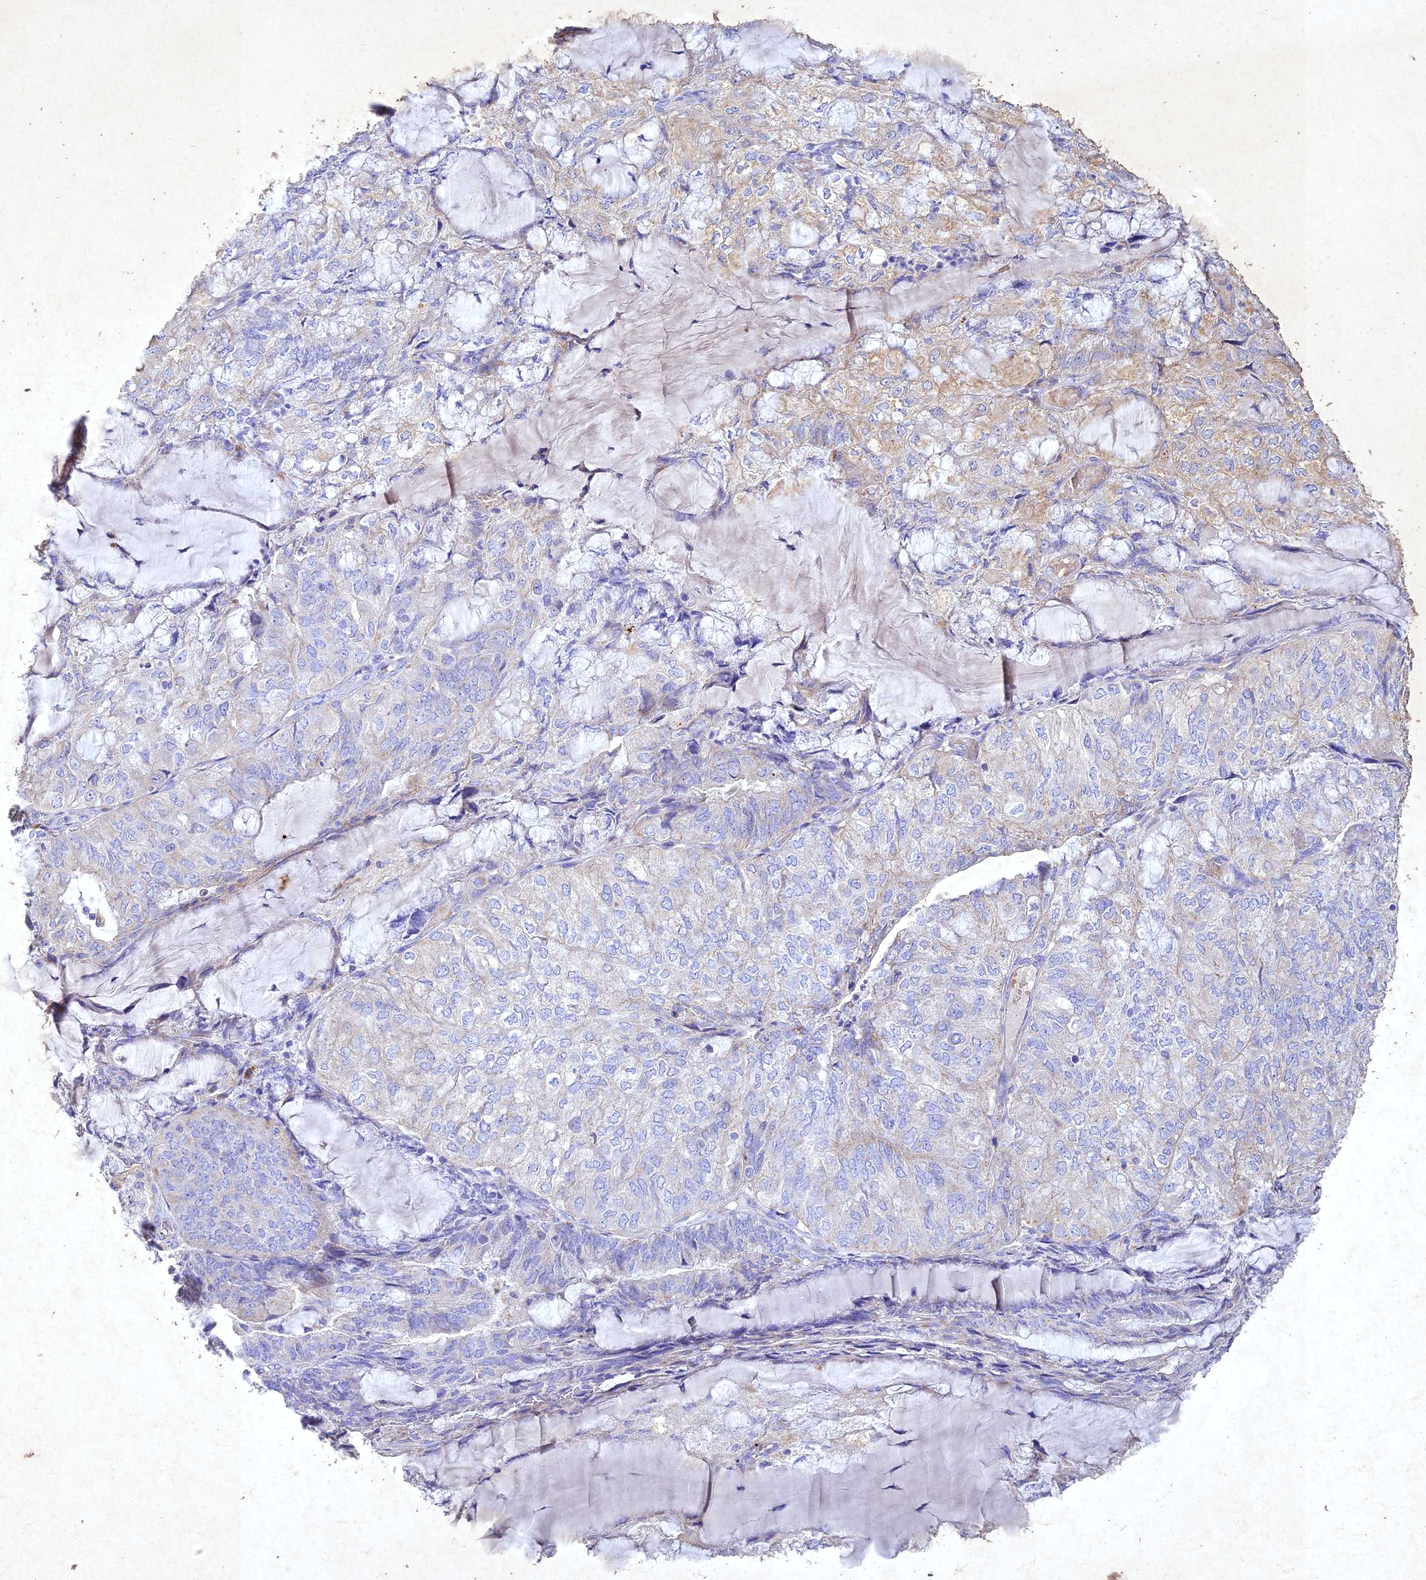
{"staining": {"intensity": "weak", "quantity": "<25%", "location": "cytoplasmic/membranous"}, "tissue": "endometrial cancer", "cell_type": "Tumor cells", "image_type": "cancer", "snomed": [{"axis": "morphology", "description": "Adenocarcinoma, NOS"}, {"axis": "topography", "description": "Endometrium"}], "caption": "Micrograph shows no significant protein staining in tumor cells of endometrial cancer.", "gene": "NDUFV1", "patient": {"sex": "female", "age": 81}}